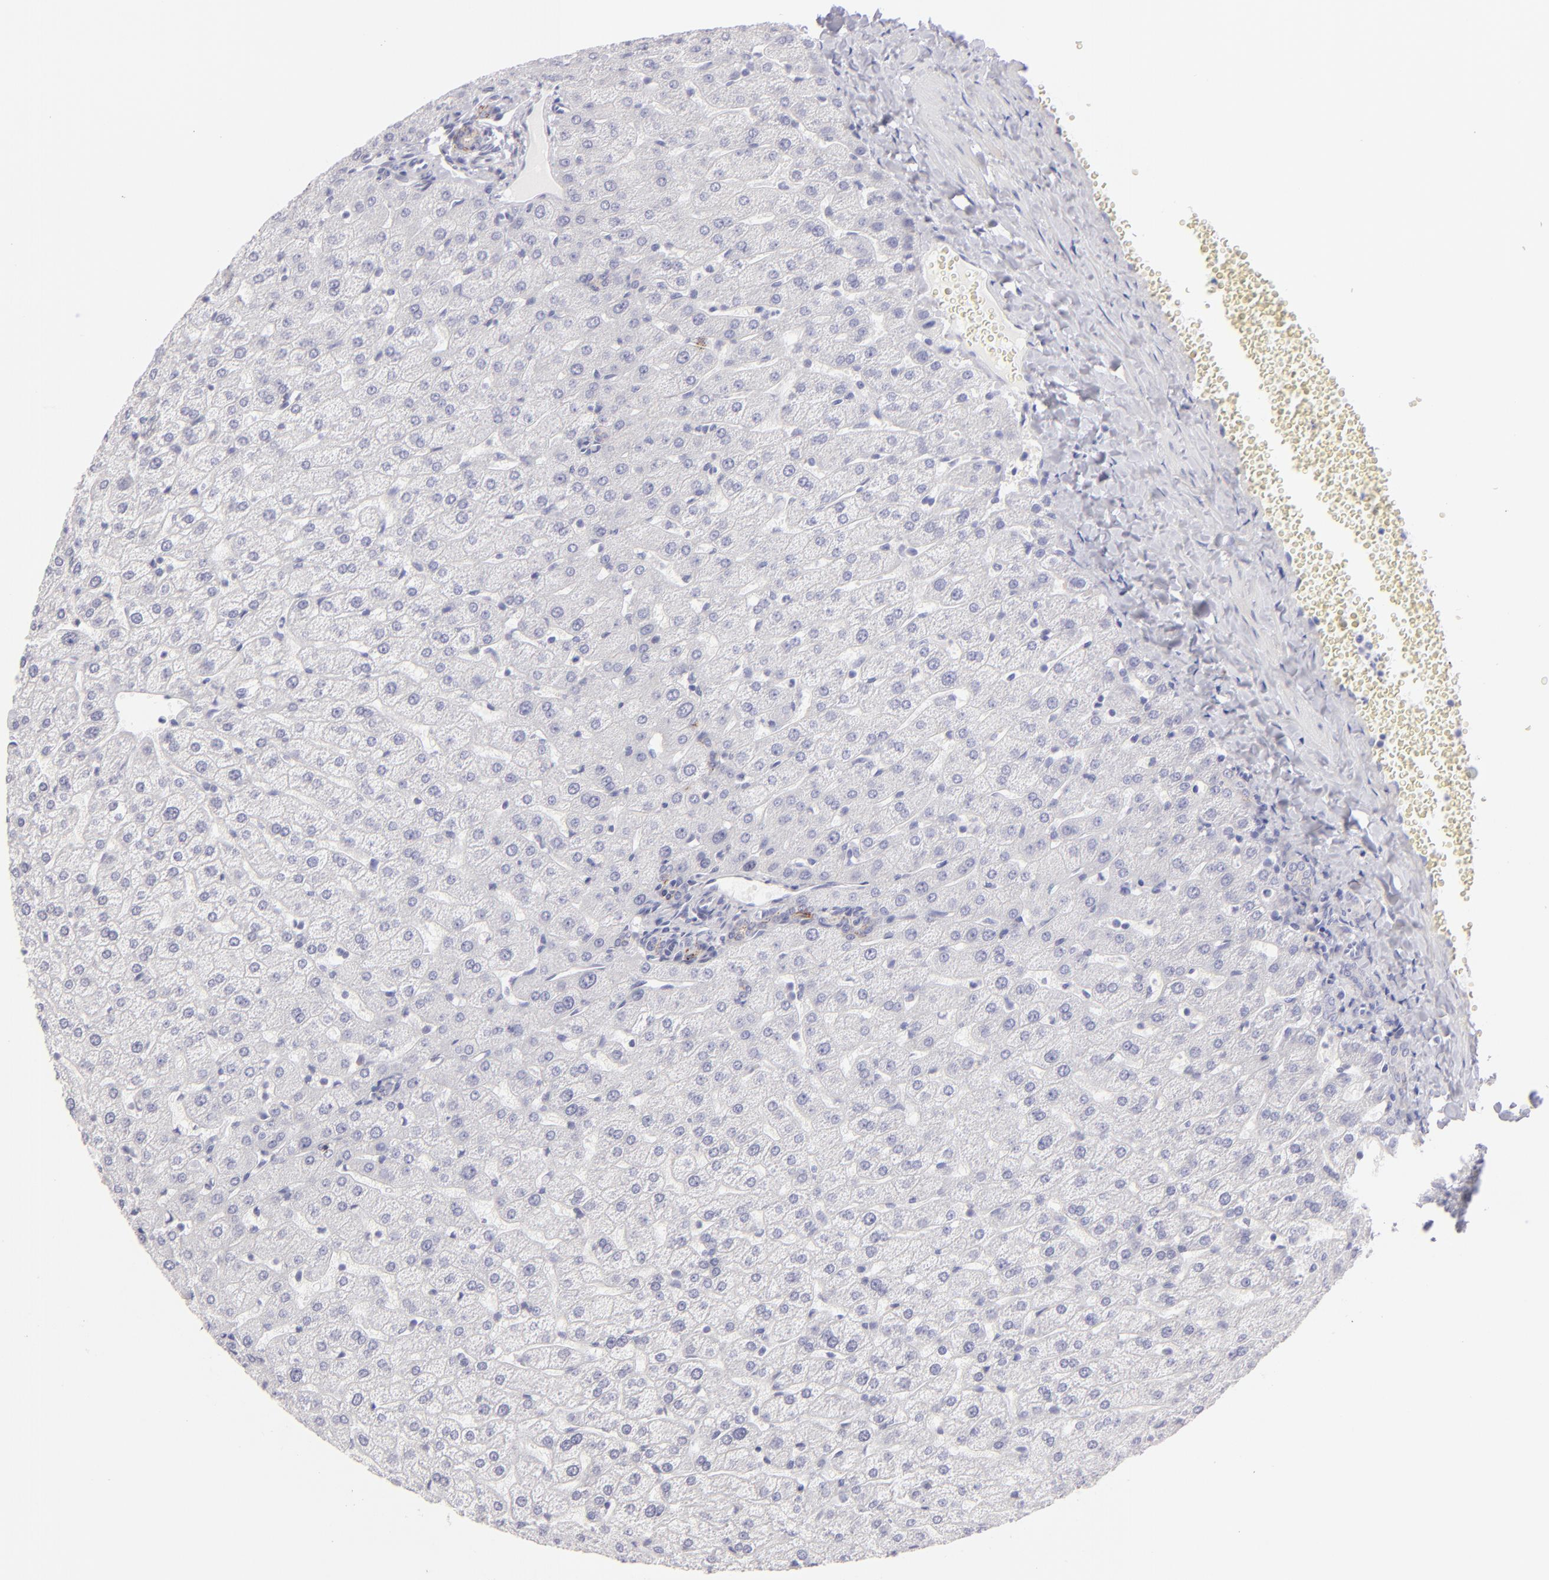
{"staining": {"intensity": "negative", "quantity": "none", "location": "none"}, "tissue": "liver", "cell_type": "Cholangiocytes", "image_type": "normal", "snomed": [{"axis": "morphology", "description": "Normal tissue, NOS"}, {"axis": "morphology", "description": "Fibrosis, NOS"}, {"axis": "topography", "description": "Liver"}], "caption": "Immunohistochemical staining of benign human liver exhibits no significant positivity in cholangiocytes.", "gene": "CLDN4", "patient": {"sex": "female", "age": 29}}